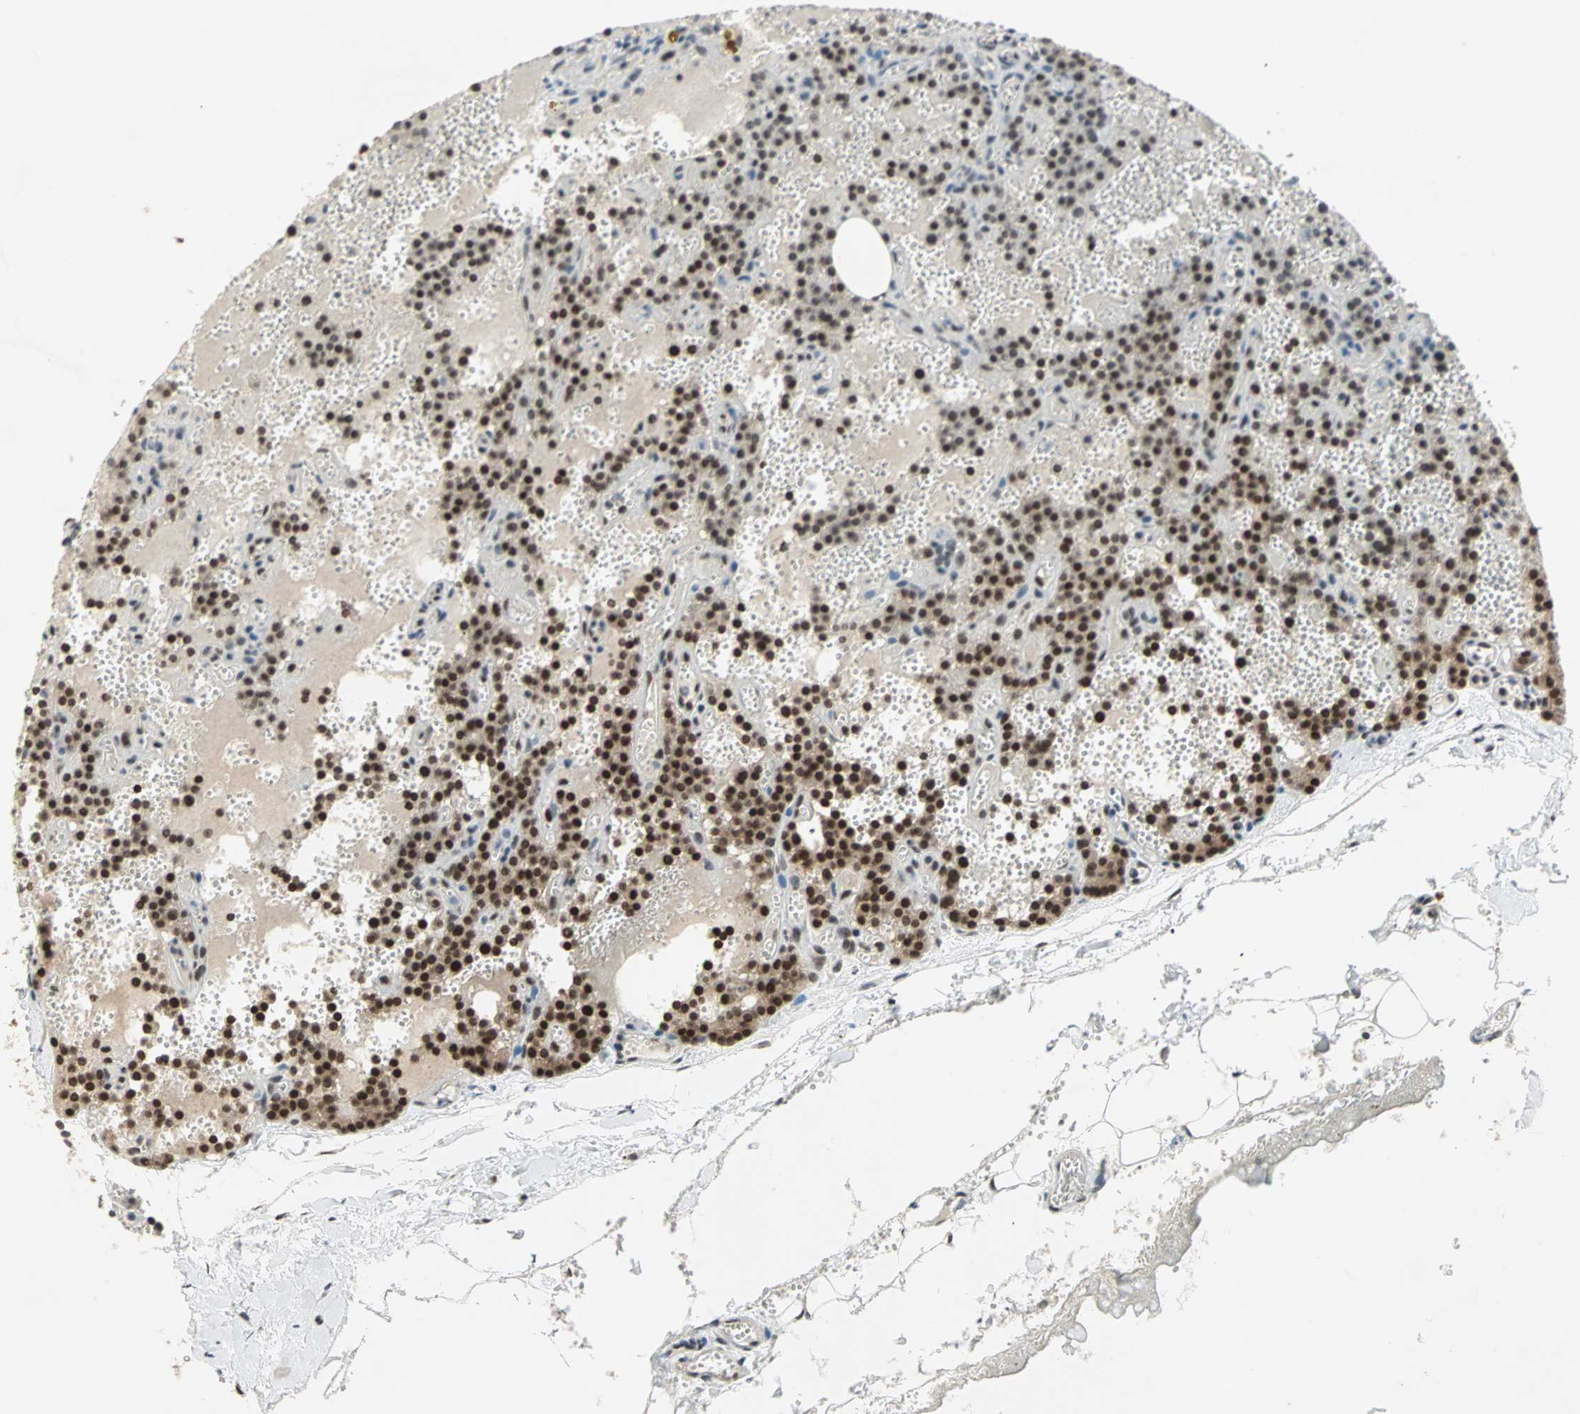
{"staining": {"intensity": "strong", "quantity": ">75%", "location": "nuclear"}, "tissue": "parathyroid gland", "cell_type": "Glandular cells", "image_type": "normal", "snomed": [{"axis": "morphology", "description": "Normal tissue, NOS"}, {"axis": "topography", "description": "Parathyroid gland"}], "caption": "Approximately >75% of glandular cells in normal parathyroid gland demonstrate strong nuclear protein expression as visualized by brown immunohistochemical staining.", "gene": "BLM", "patient": {"sex": "male", "age": 25}}